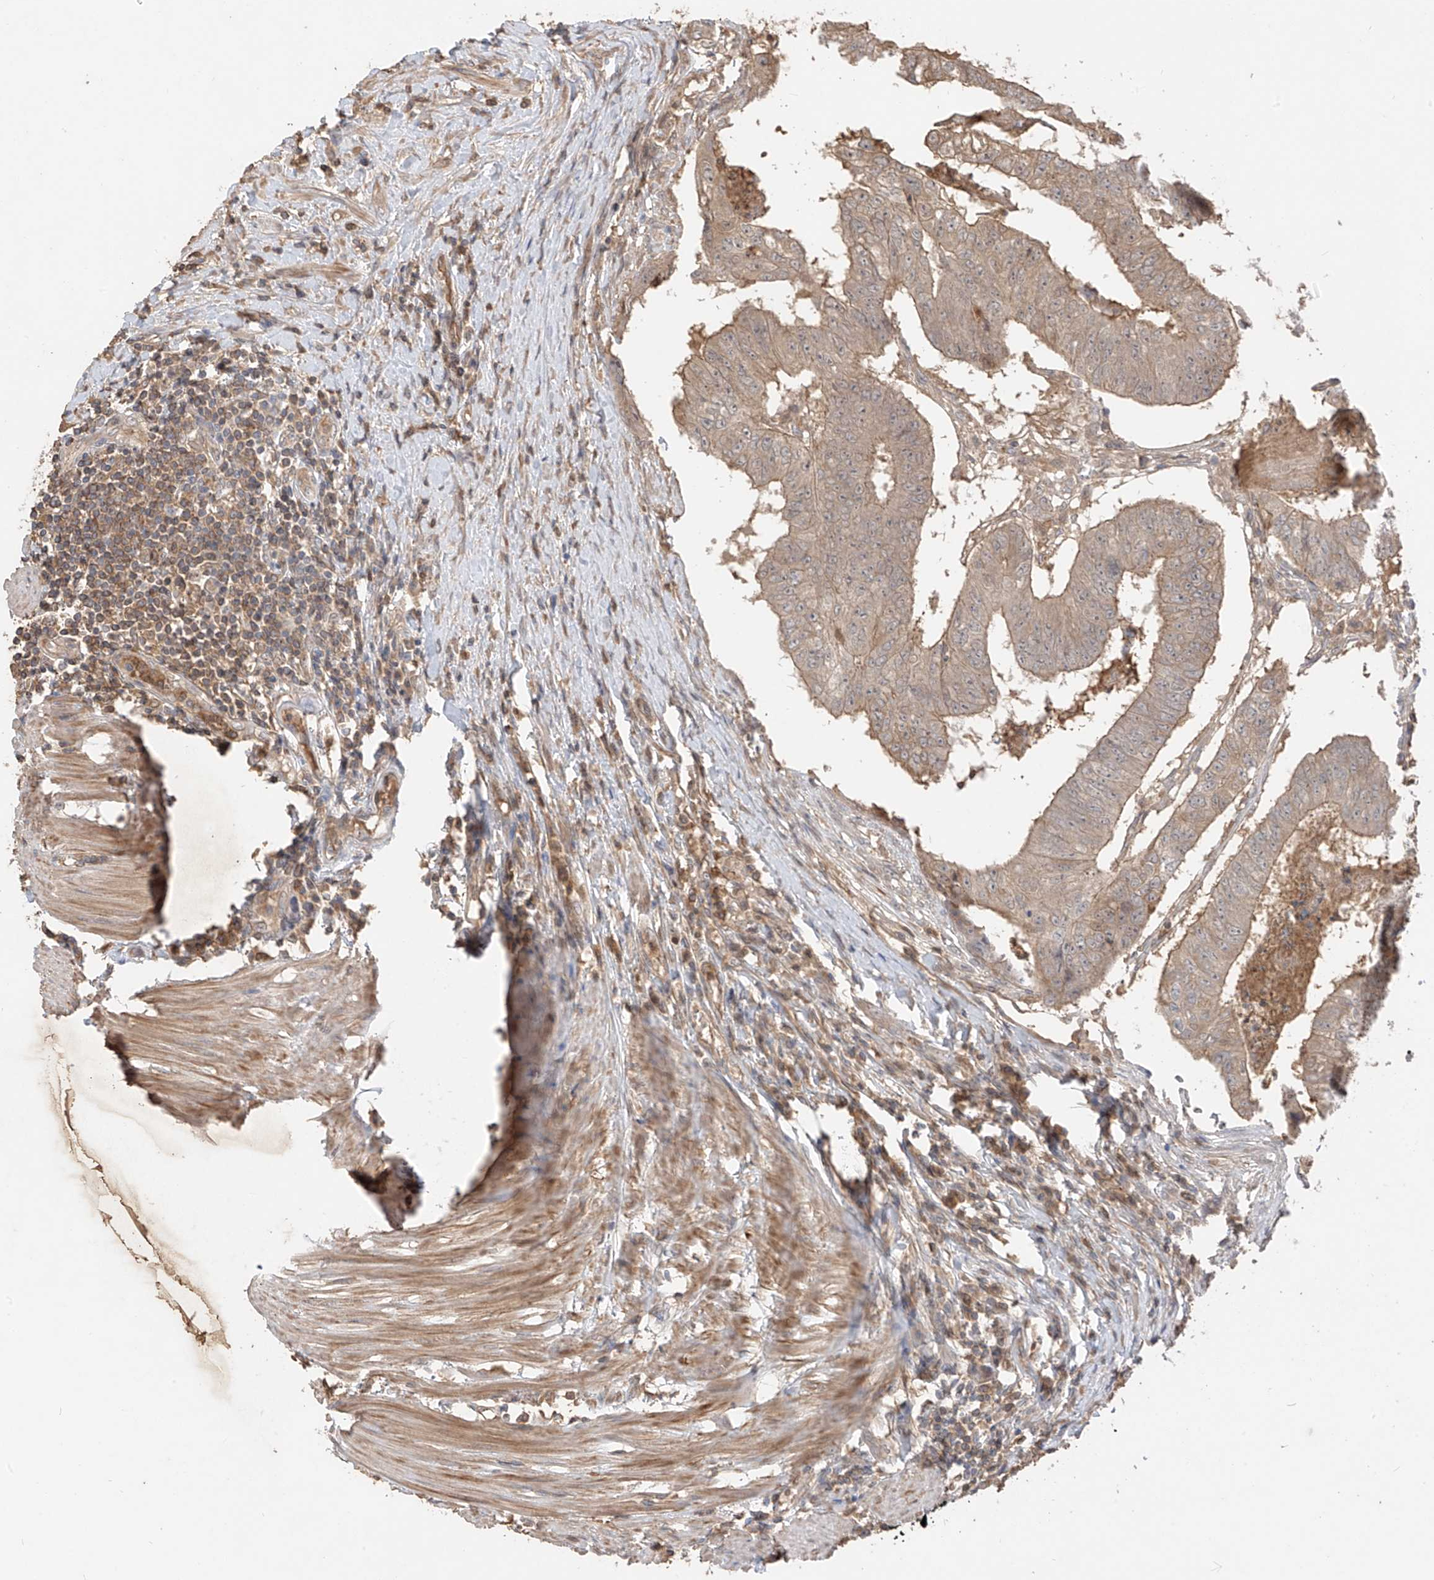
{"staining": {"intensity": "weak", "quantity": ">75%", "location": "cytoplasmic/membranous"}, "tissue": "colorectal cancer", "cell_type": "Tumor cells", "image_type": "cancer", "snomed": [{"axis": "morphology", "description": "Adenocarcinoma, NOS"}, {"axis": "topography", "description": "Colon"}], "caption": "Protein staining of adenocarcinoma (colorectal) tissue exhibits weak cytoplasmic/membranous positivity in approximately >75% of tumor cells.", "gene": "CACNA2D4", "patient": {"sex": "female", "age": 67}}